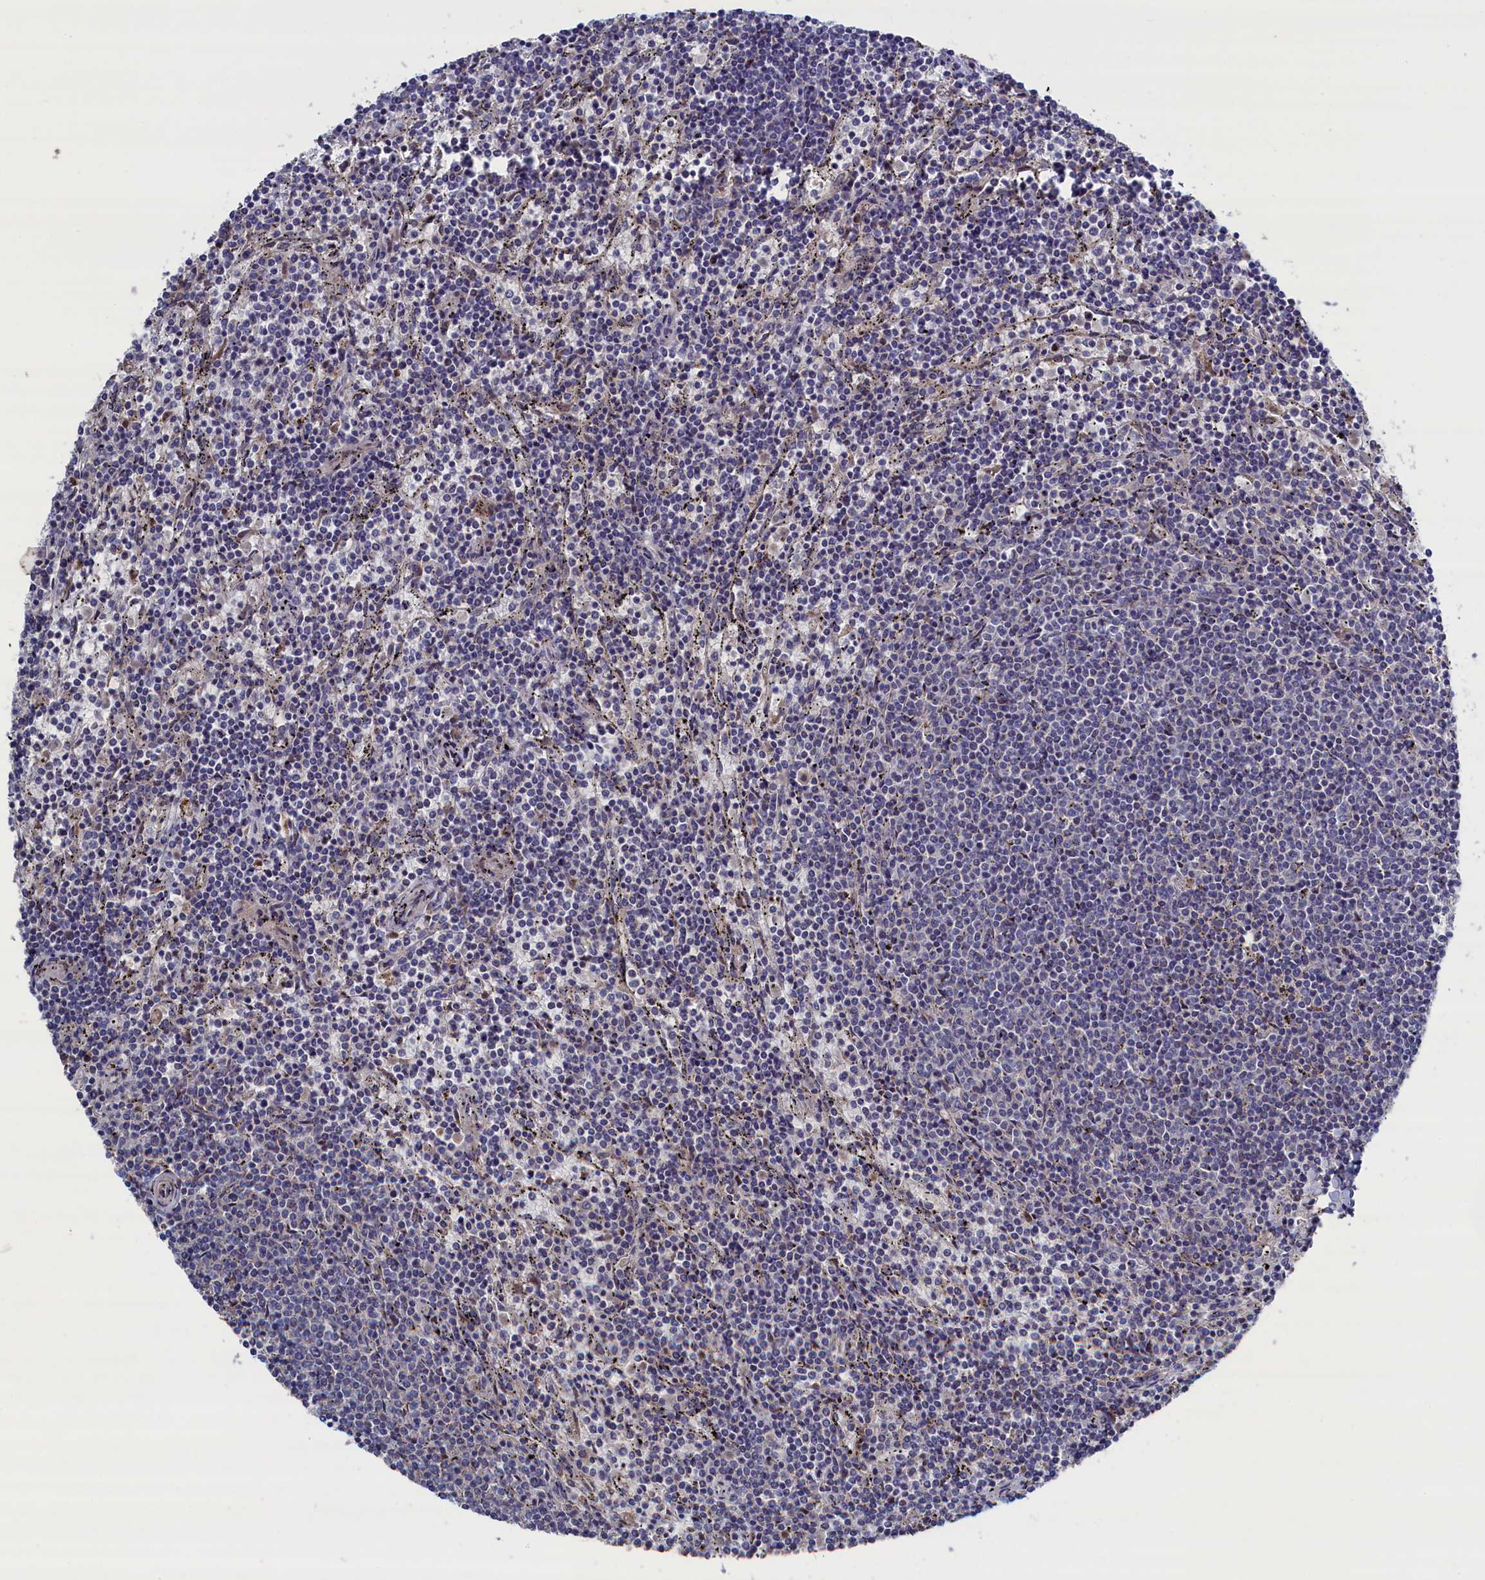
{"staining": {"intensity": "negative", "quantity": "none", "location": "none"}, "tissue": "lymphoma", "cell_type": "Tumor cells", "image_type": "cancer", "snomed": [{"axis": "morphology", "description": "Malignant lymphoma, non-Hodgkin's type, Low grade"}, {"axis": "topography", "description": "Spleen"}], "caption": "There is no significant positivity in tumor cells of low-grade malignant lymphoma, non-Hodgkin's type.", "gene": "GPR108", "patient": {"sex": "female", "age": 50}}